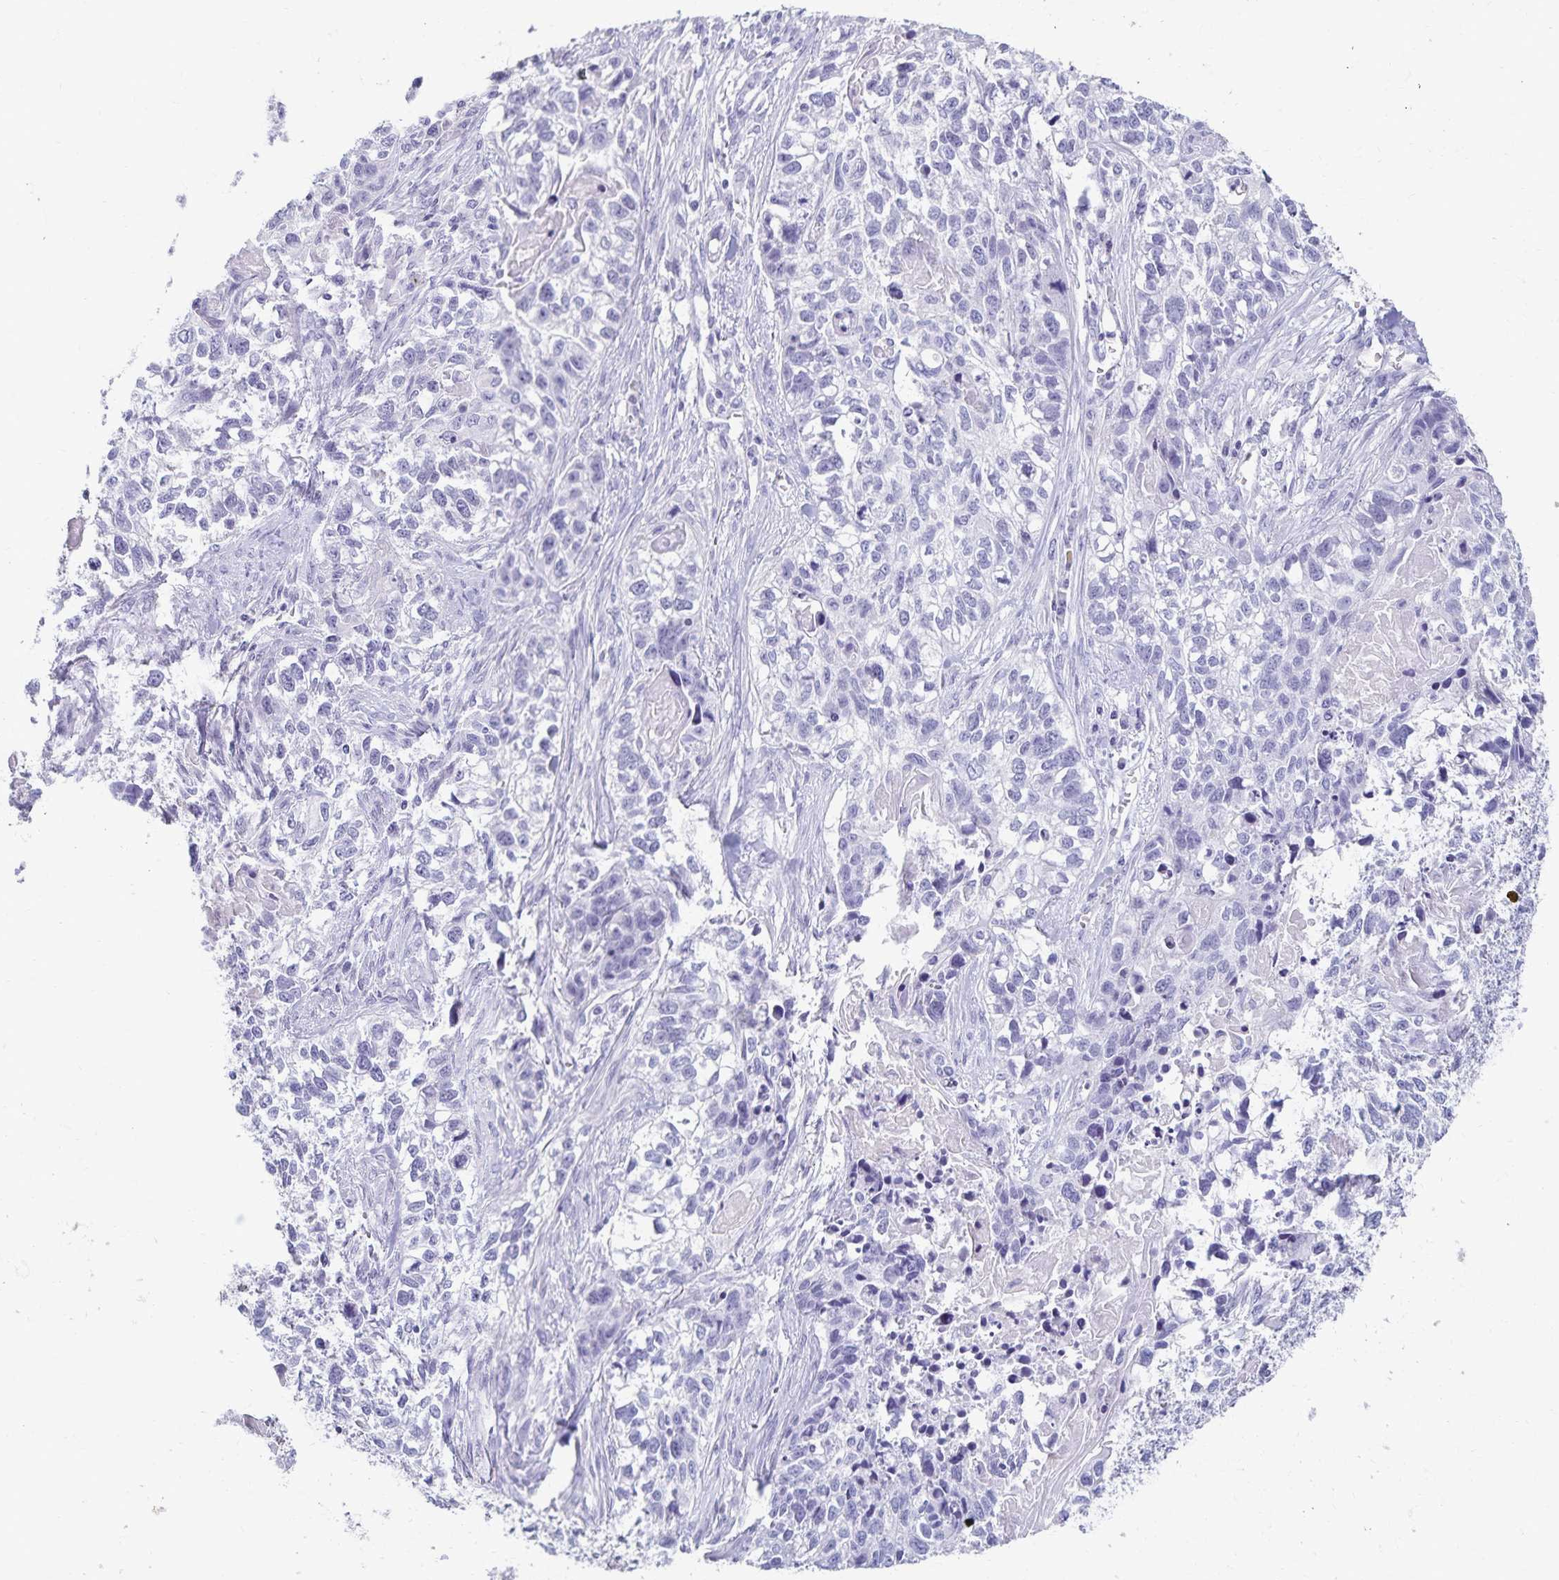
{"staining": {"intensity": "negative", "quantity": "none", "location": "none"}, "tissue": "lung cancer", "cell_type": "Tumor cells", "image_type": "cancer", "snomed": [{"axis": "morphology", "description": "Squamous cell carcinoma, NOS"}, {"axis": "topography", "description": "Lung"}], "caption": "Immunohistochemistry (IHC) image of lung cancer (squamous cell carcinoma) stained for a protein (brown), which demonstrates no staining in tumor cells.", "gene": "C2orf50", "patient": {"sex": "male", "age": 74}}